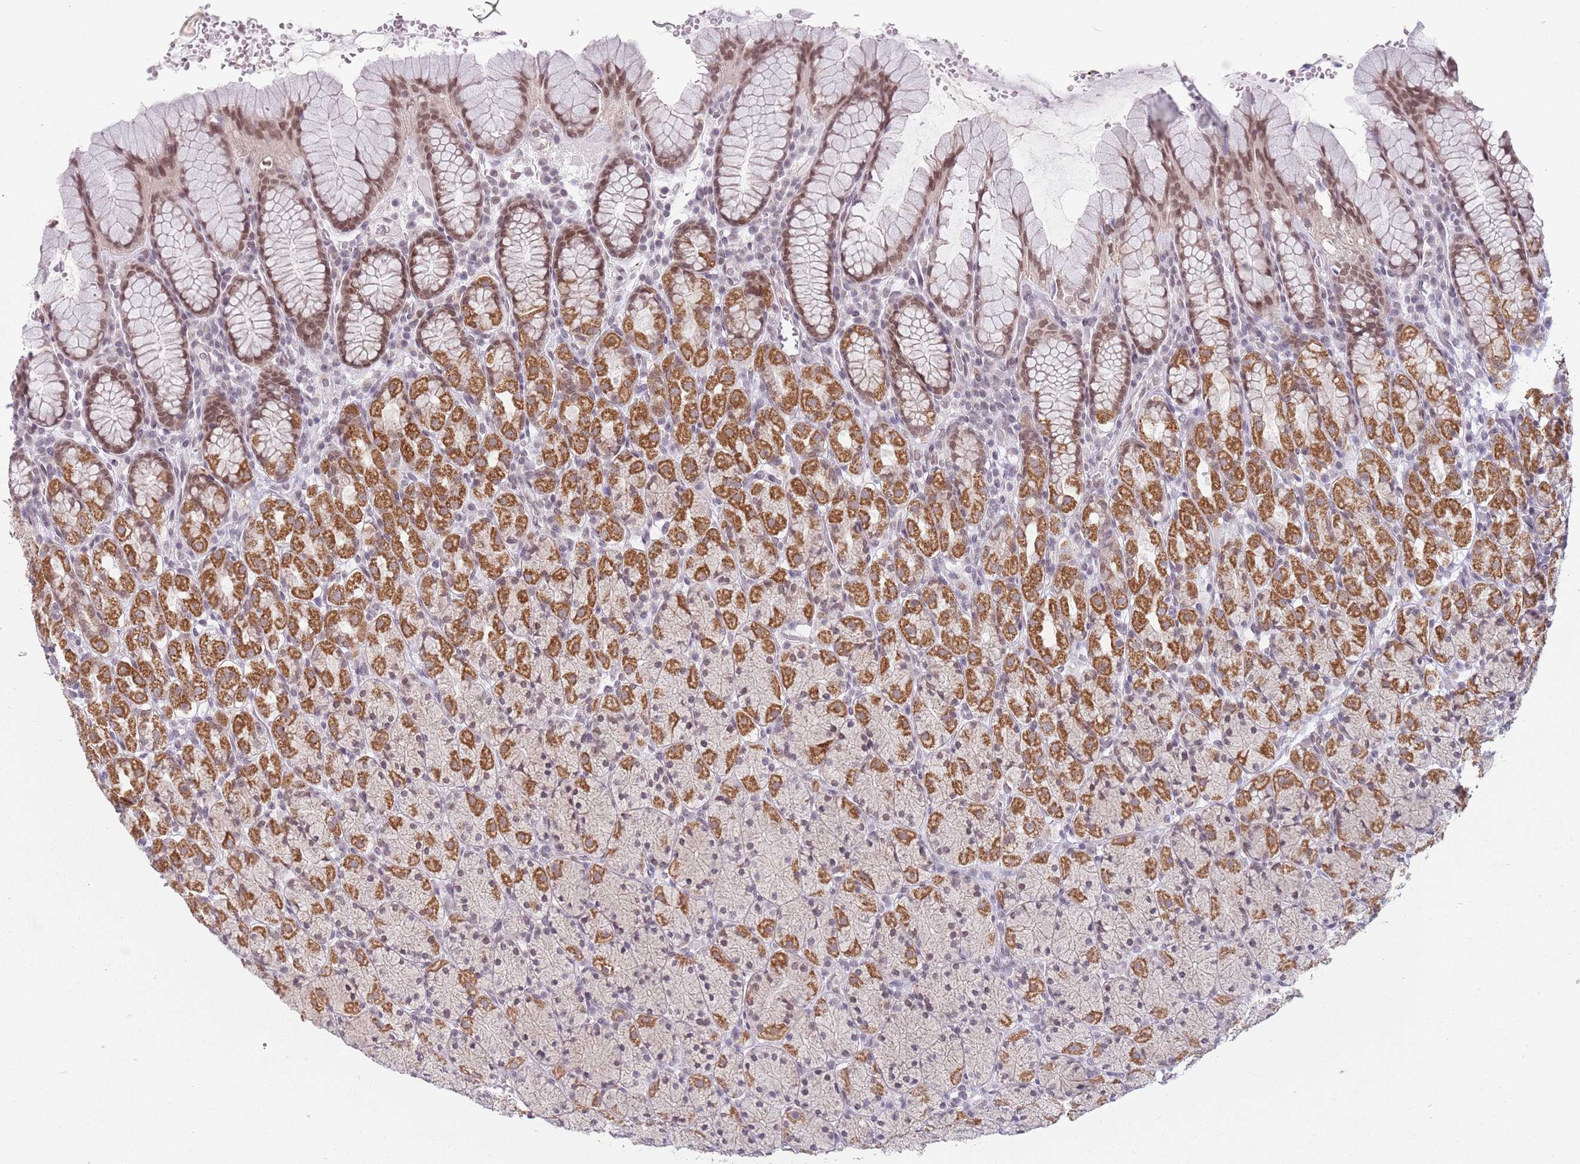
{"staining": {"intensity": "moderate", "quantity": ">75%", "location": "cytoplasmic/membranous,nuclear"}, "tissue": "stomach", "cell_type": "Glandular cells", "image_type": "normal", "snomed": [{"axis": "morphology", "description": "Normal tissue, NOS"}, {"axis": "topography", "description": "Stomach, upper"}, {"axis": "topography", "description": "Stomach"}], "caption": "Immunohistochemistry (IHC) (DAB (3,3'-diaminobenzidine)) staining of benign stomach reveals moderate cytoplasmic/membranous,nuclear protein expression in about >75% of glandular cells. The staining was performed using DAB, with brown indicating positive protein expression. Nuclei are stained blue with hematoxylin.", "gene": "ZNF574", "patient": {"sex": "male", "age": 62}}